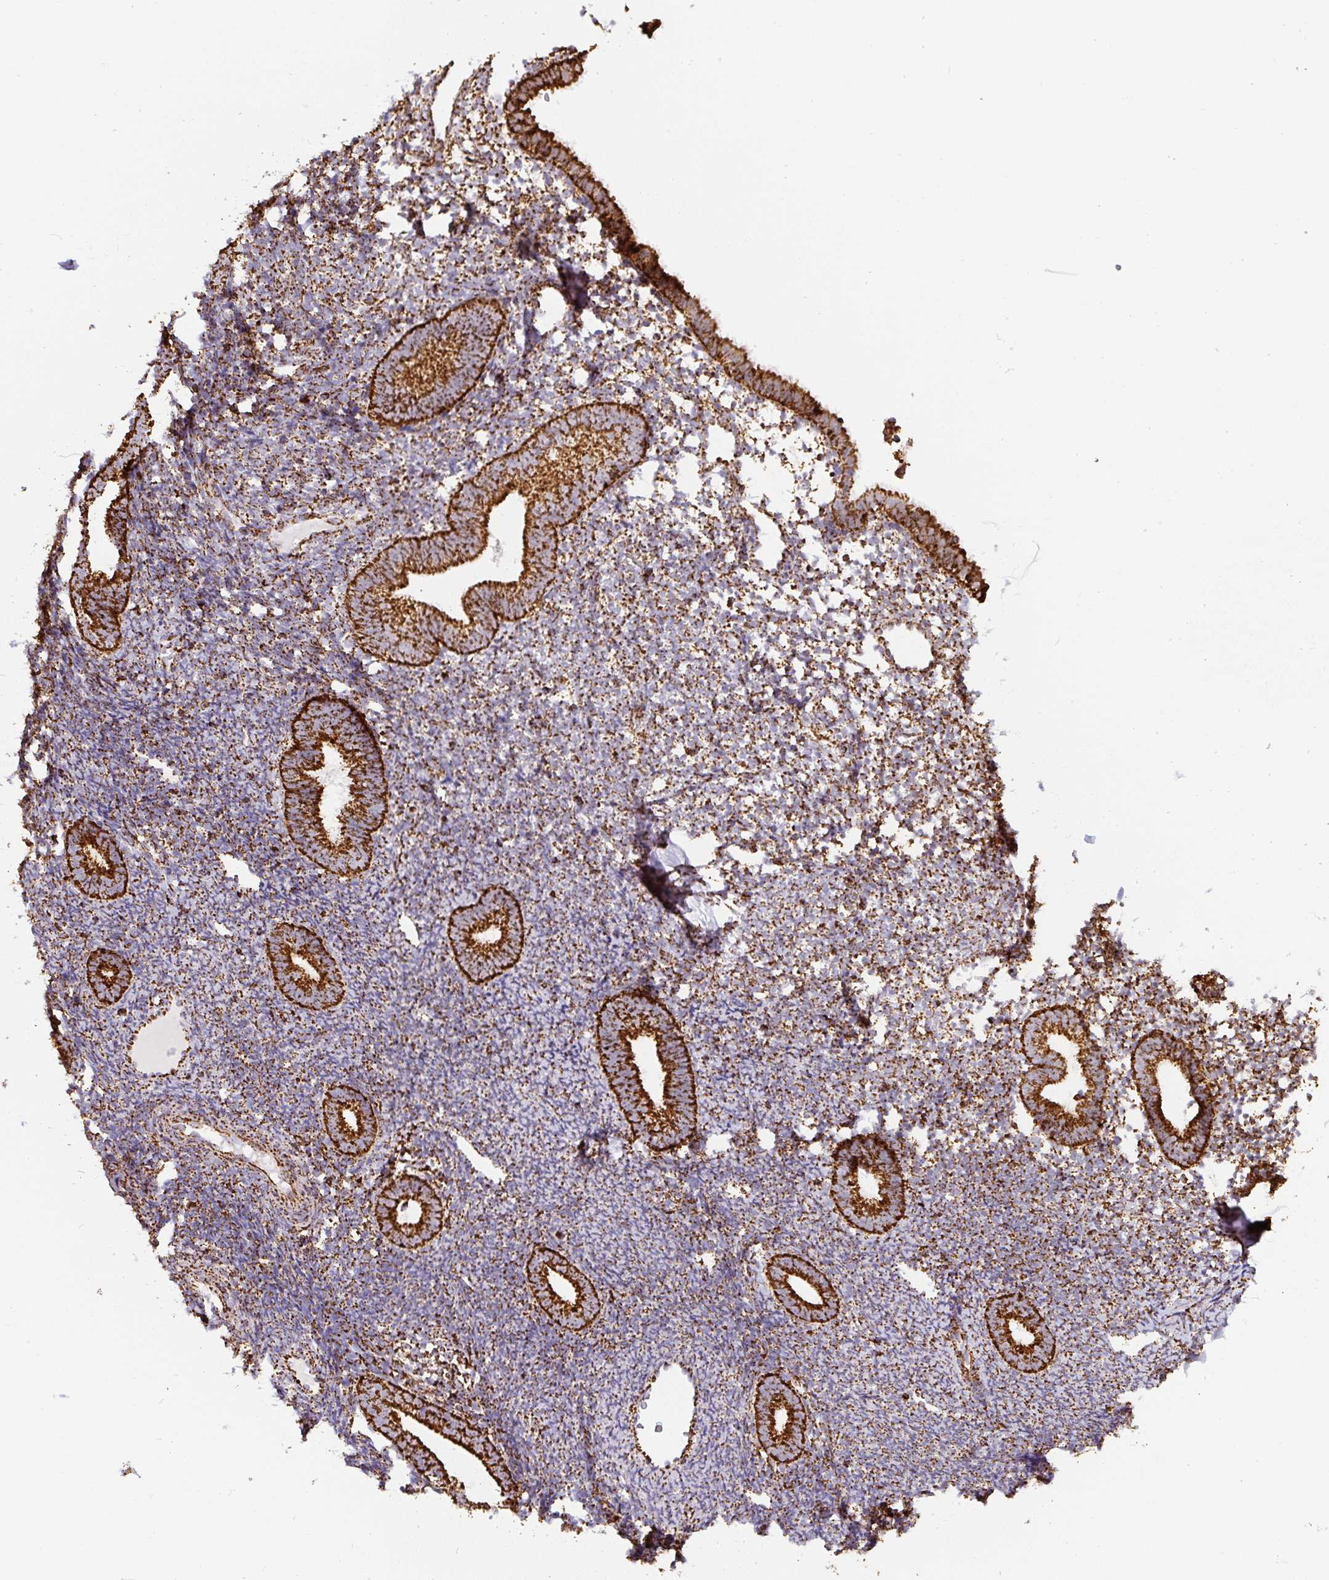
{"staining": {"intensity": "strong", "quantity": ">75%", "location": "cytoplasmic/membranous"}, "tissue": "endometrium", "cell_type": "Cells in endometrial stroma", "image_type": "normal", "snomed": [{"axis": "morphology", "description": "Normal tissue, NOS"}, {"axis": "topography", "description": "Endometrium"}], "caption": "Immunohistochemistry (IHC) staining of benign endometrium, which reveals high levels of strong cytoplasmic/membranous positivity in about >75% of cells in endometrial stroma indicating strong cytoplasmic/membranous protein positivity. The staining was performed using DAB (3,3'-diaminobenzidine) (brown) for protein detection and nuclei were counterstained in hematoxylin (blue).", "gene": "ATP5F1A", "patient": {"sex": "female", "age": 39}}